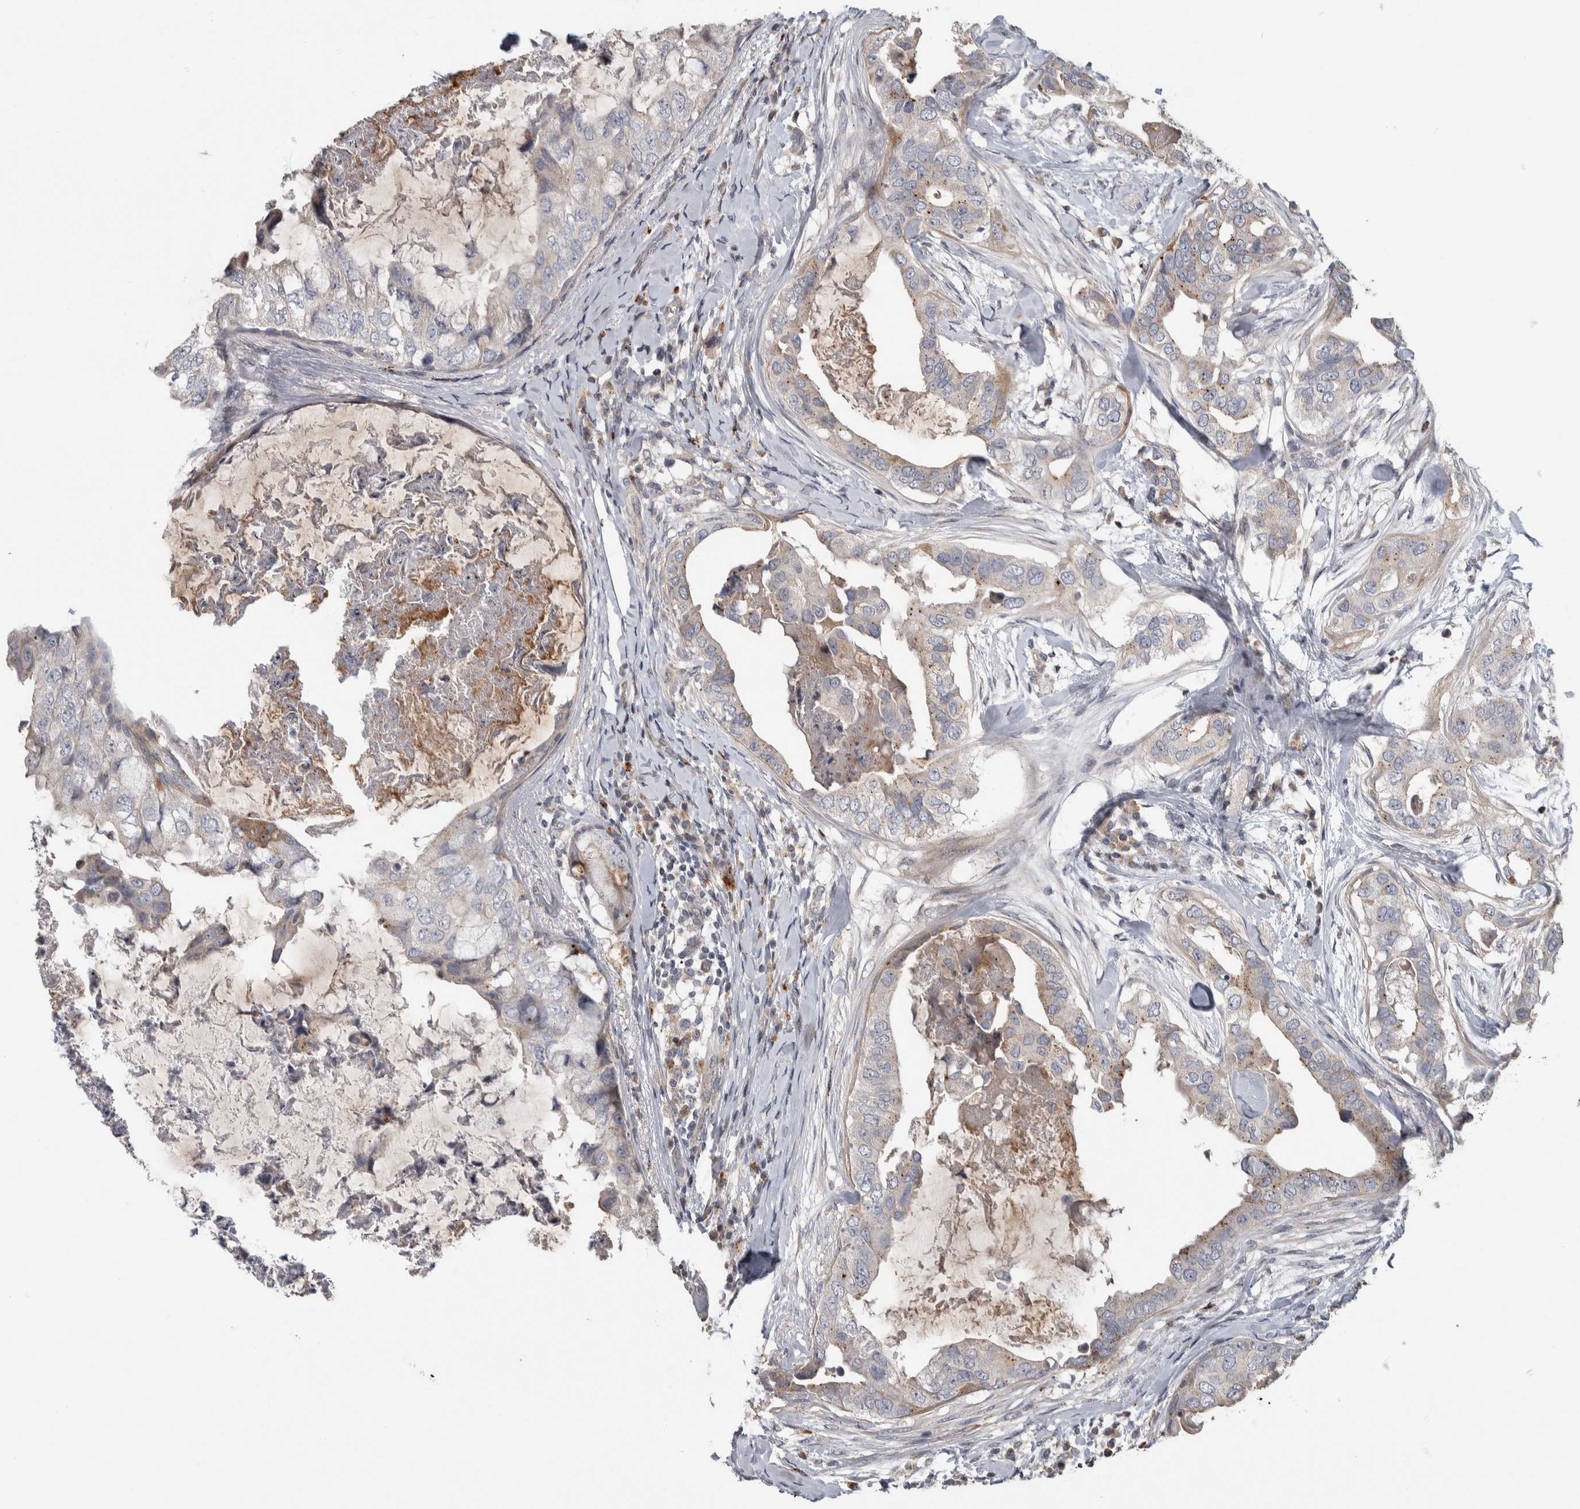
{"staining": {"intensity": "weak", "quantity": "25%-75%", "location": "cytoplasmic/membranous"}, "tissue": "breast cancer", "cell_type": "Tumor cells", "image_type": "cancer", "snomed": [{"axis": "morphology", "description": "Duct carcinoma"}, {"axis": "topography", "description": "Breast"}], "caption": "A photomicrograph of human breast cancer stained for a protein reveals weak cytoplasmic/membranous brown staining in tumor cells.", "gene": "FAM83G", "patient": {"sex": "female", "age": 40}}